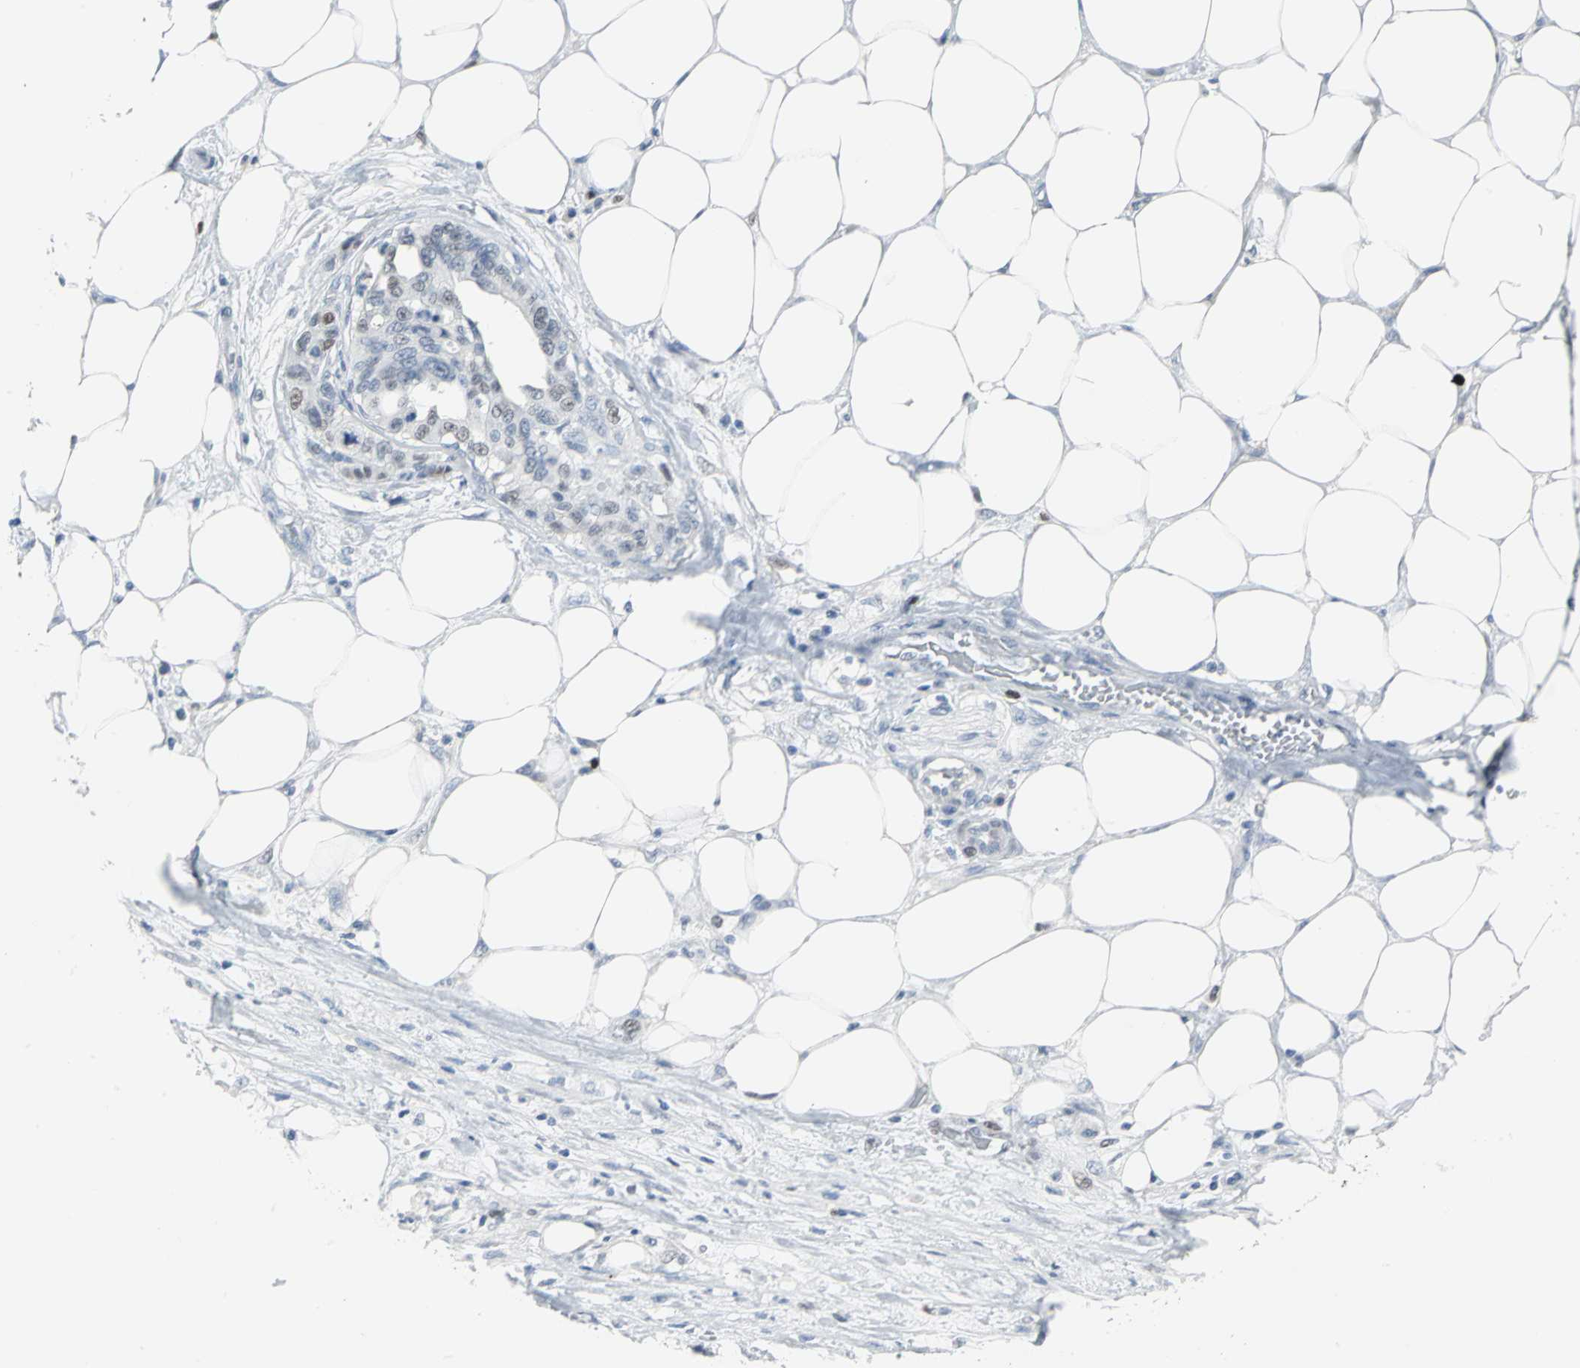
{"staining": {"intensity": "moderate", "quantity": "<25%", "location": "nuclear"}, "tissue": "pancreatic cancer", "cell_type": "Tumor cells", "image_type": "cancer", "snomed": [{"axis": "morphology", "description": "Adenocarcinoma, NOS"}, {"axis": "topography", "description": "Pancreas"}], "caption": "IHC (DAB) staining of human pancreatic cancer (adenocarcinoma) displays moderate nuclear protein staining in about <25% of tumor cells. The protein of interest is shown in brown color, while the nuclei are stained blue.", "gene": "MCM3", "patient": {"sex": "male", "age": 46}}